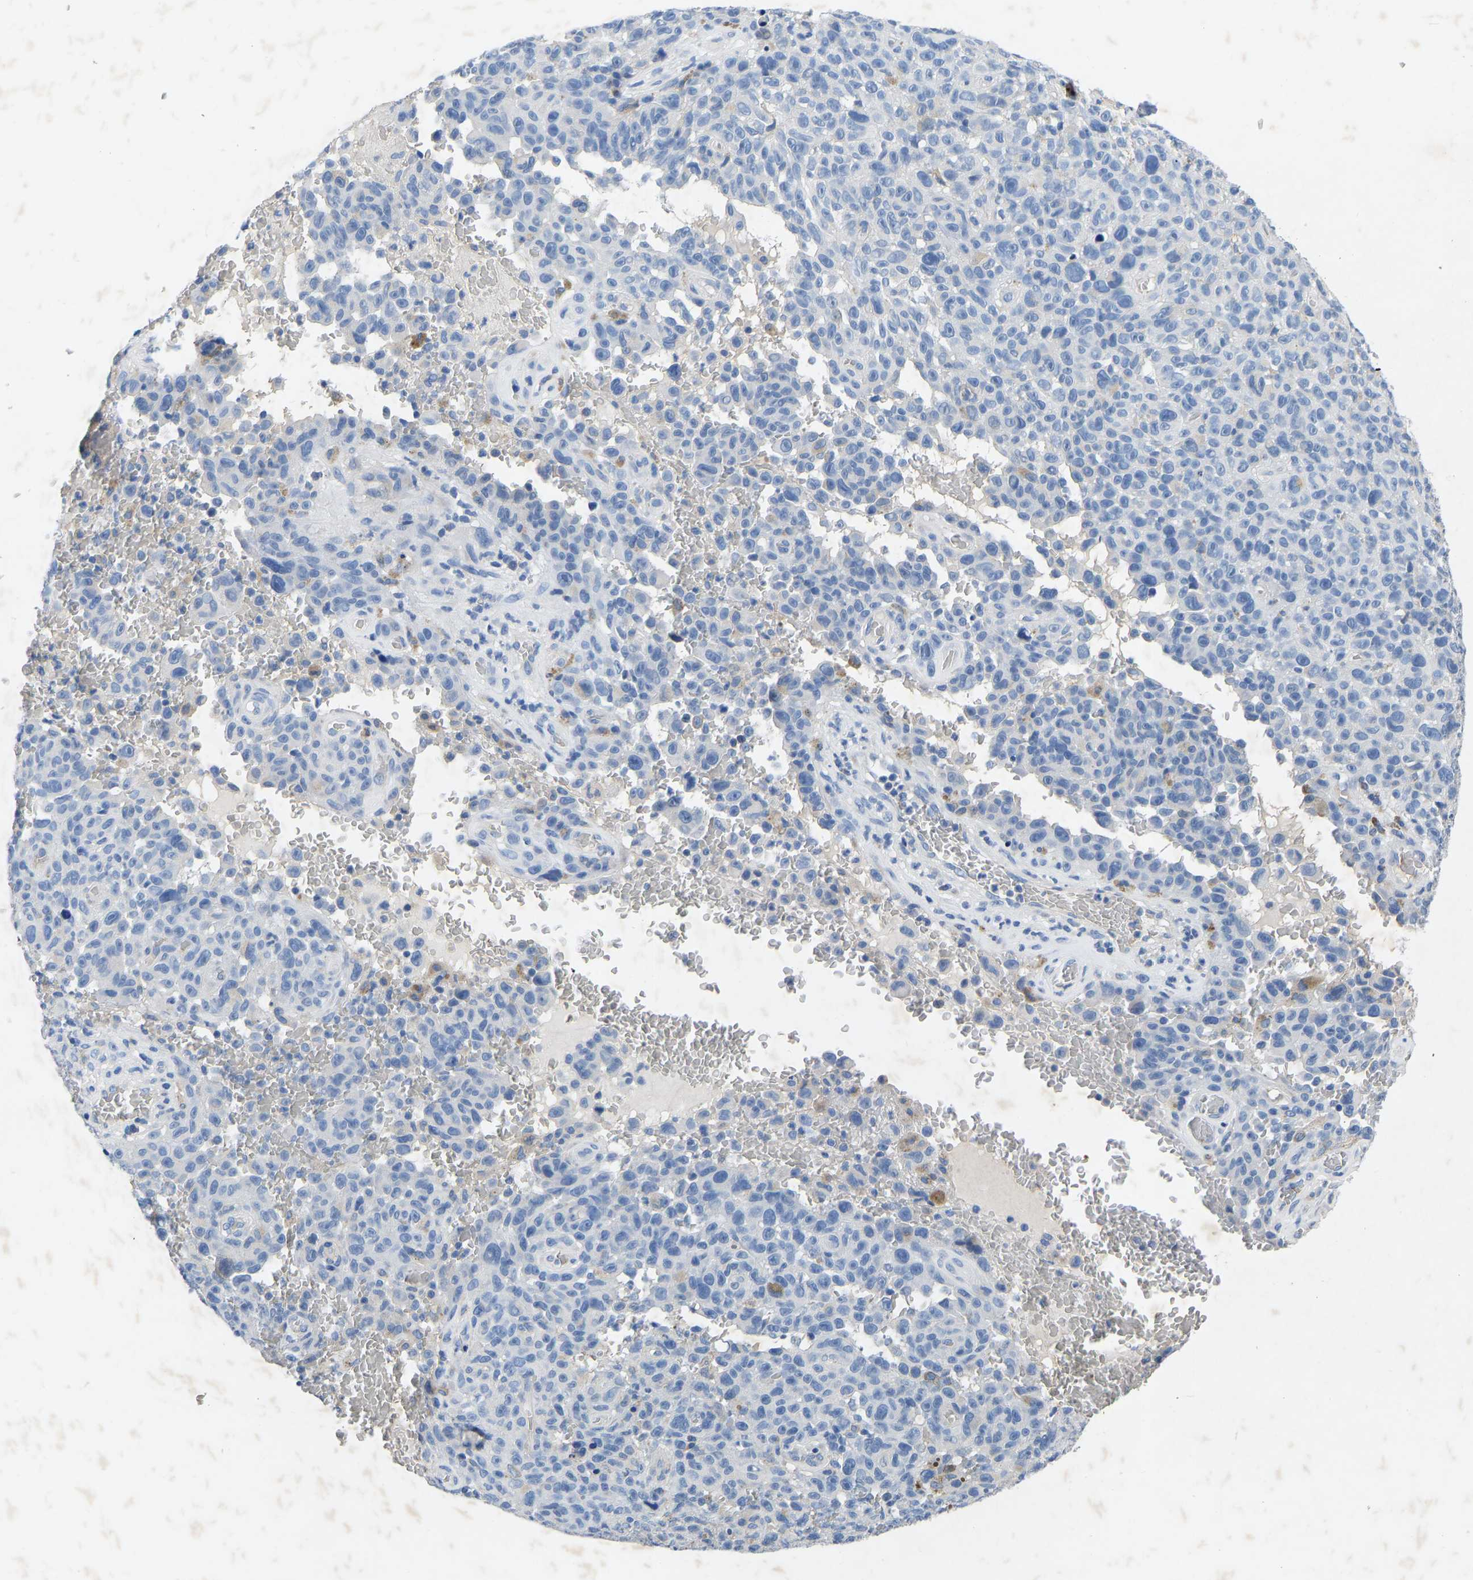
{"staining": {"intensity": "negative", "quantity": "none", "location": "none"}, "tissue": "melanoma", "cell_type": "Tumor cells", "image_type": "cancer", "snomed": [{"axis": "morphology", "description": "Malignant melanoma, NOS"}, {"axis": "topography", "description": "Skin"}], "caption": "Protein analysis of malignant melanoma exhibits no significant staining in tumor cells.", "gene": "RBP1", "patient": {"sex": "female", "age": 82}}